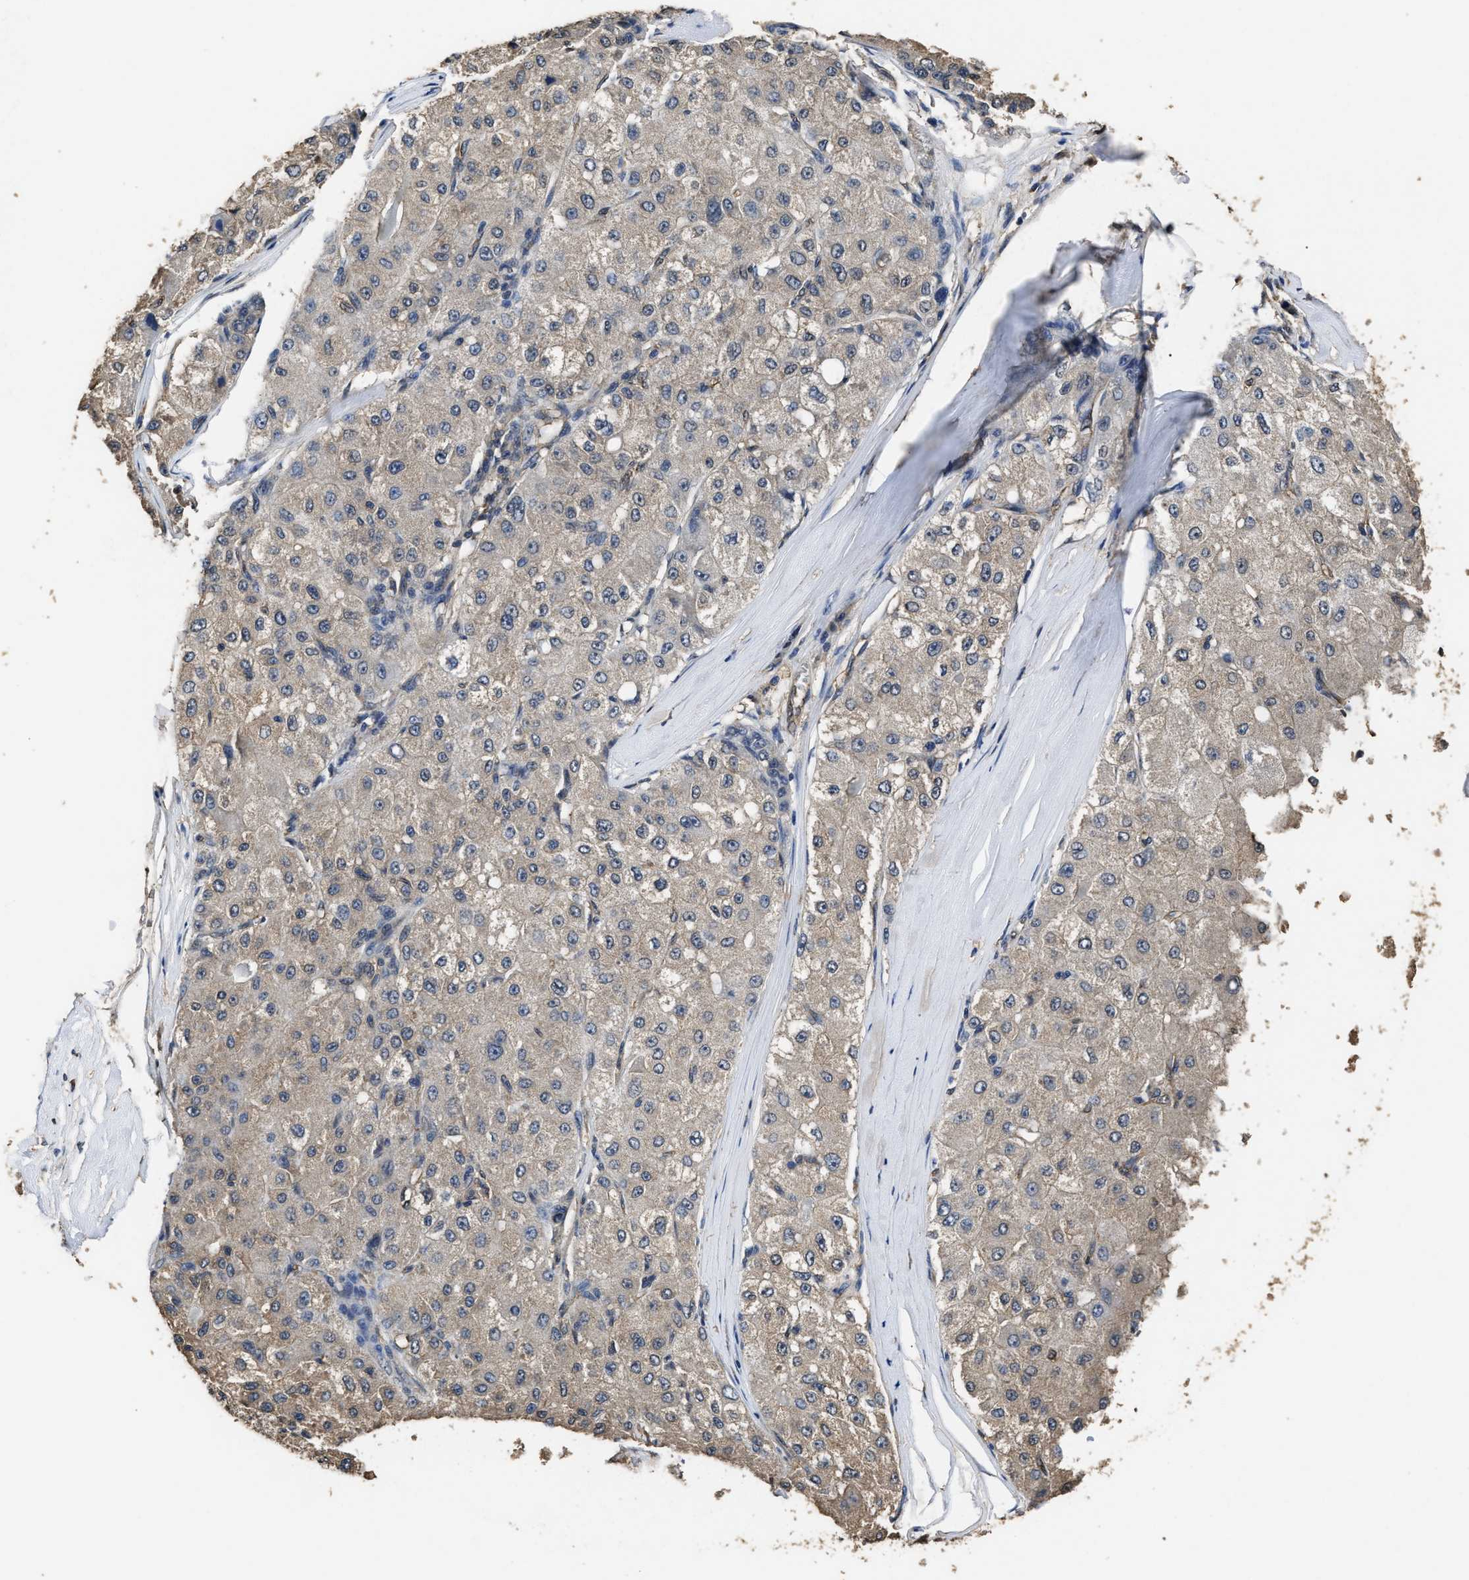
{"staining": {"intensity": "weak", "quantity": ">75%", "location": "cytoplasmic/membranous"}, "tissue": "liver cancer", "cell_type": "Tumor cells", "image_type": "cancer", "snomed": [{"axis": "morphology", "description": "Carcinoma, Hepatocellular, NOS"}, {"axis": "topography", "description": "Liver"}], "caption": "High-power microscopy captured an immunohistochemistry micrograph of liver cancer, revealing weak cytoplasmic/membranous expression in approximately >75% of tumor cells.", "gene": "YWHAE", "patient": {"sex": "male", "age": 80}}